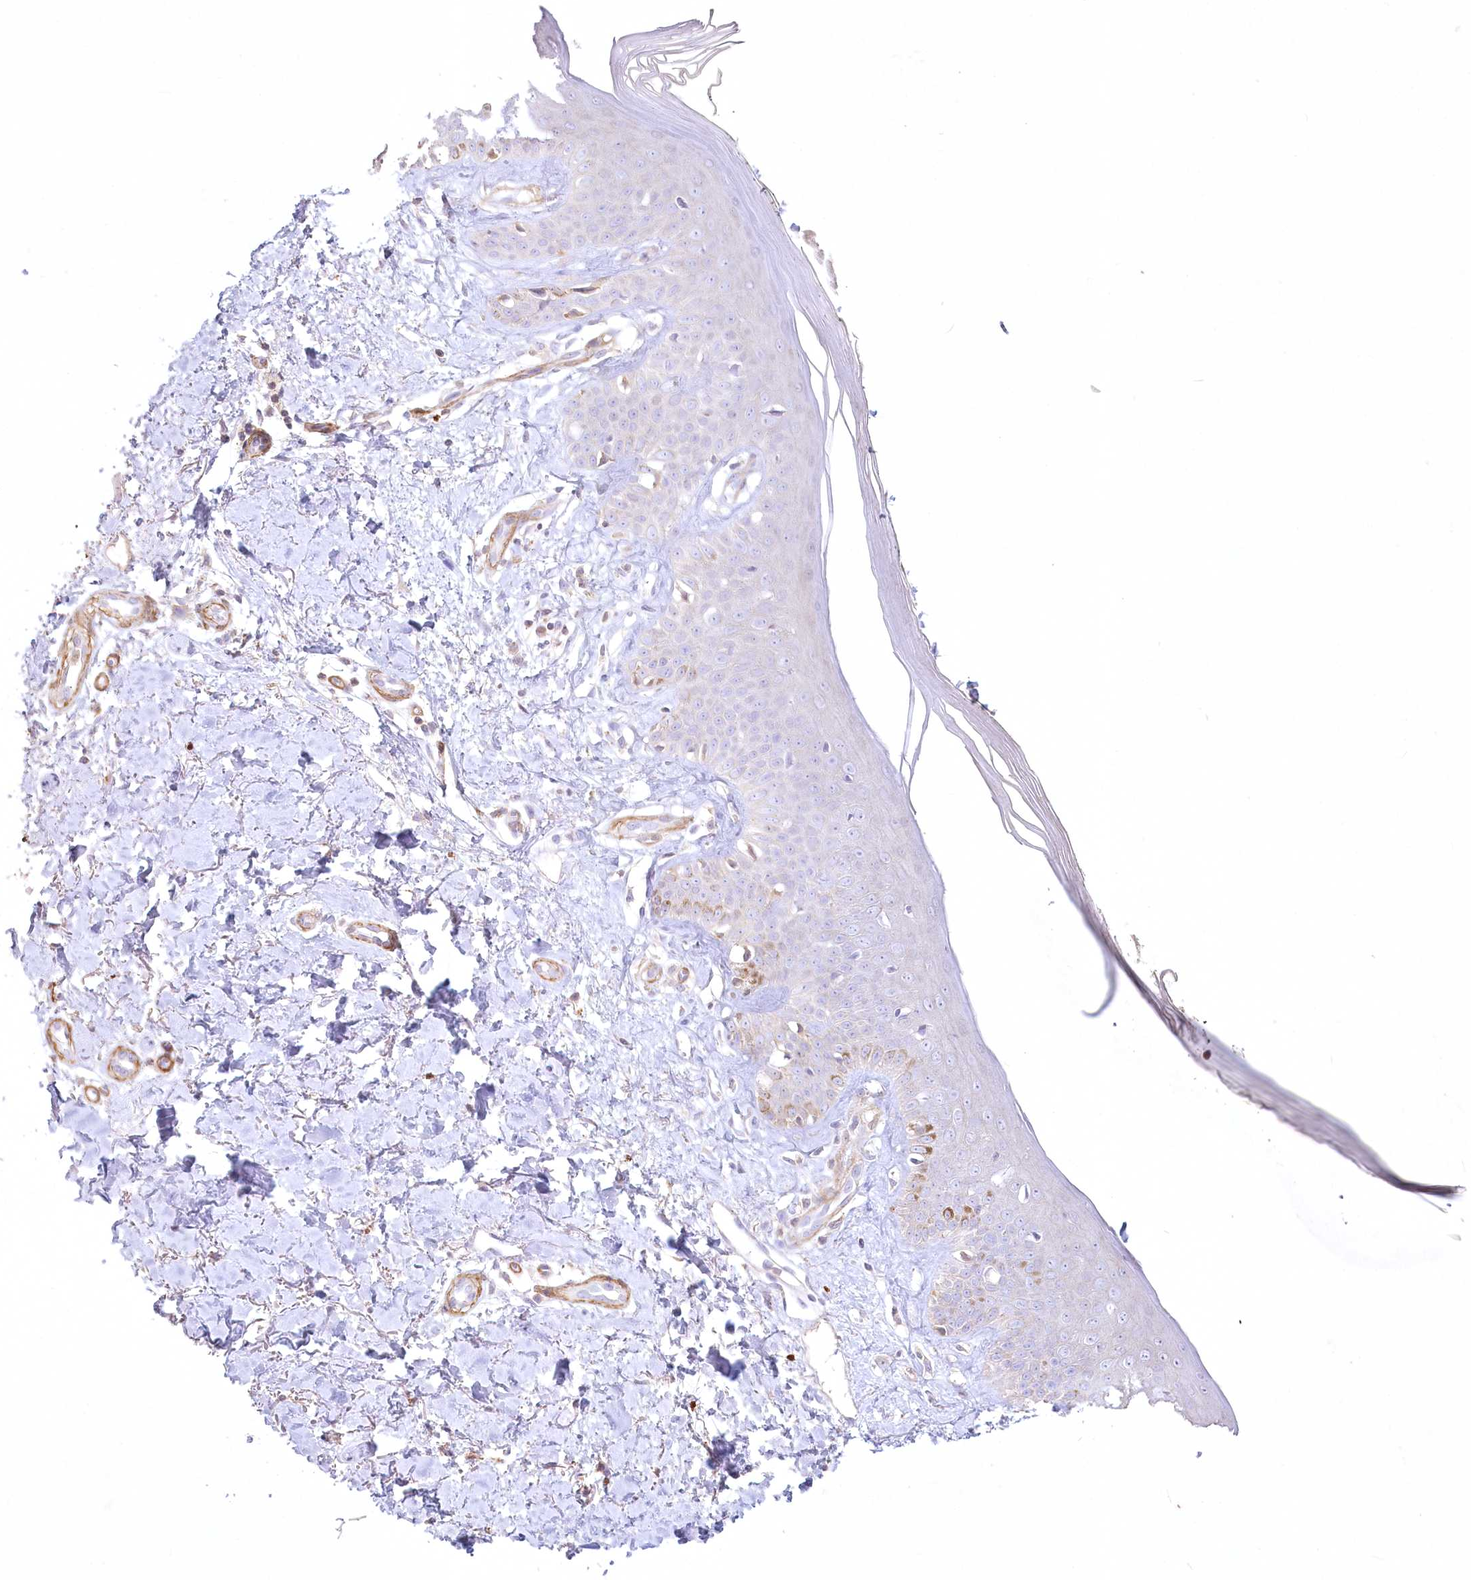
{"staining": {"intensity": "negative", "quantity": "none", "location": "none"}, "tissue": "skin", "cell_type": "Fibroblasts", "image_type": "normal", "snomed": [{"axis": "morphology", "description": "Normal tissue, NOS"}, {"axis": "topography", "description": "Skin"}], "caption": "The histopathology image displays no staining of fibroblasts in benign skin. (Stains: DAB (3,3'-diaminobenzidine) IHC with hematoxylin counter stain, Microscopy: brightfield microscopy at high magnification).", "gene": "INPP4B", "patient": {"sex": "female", "age": 64}}